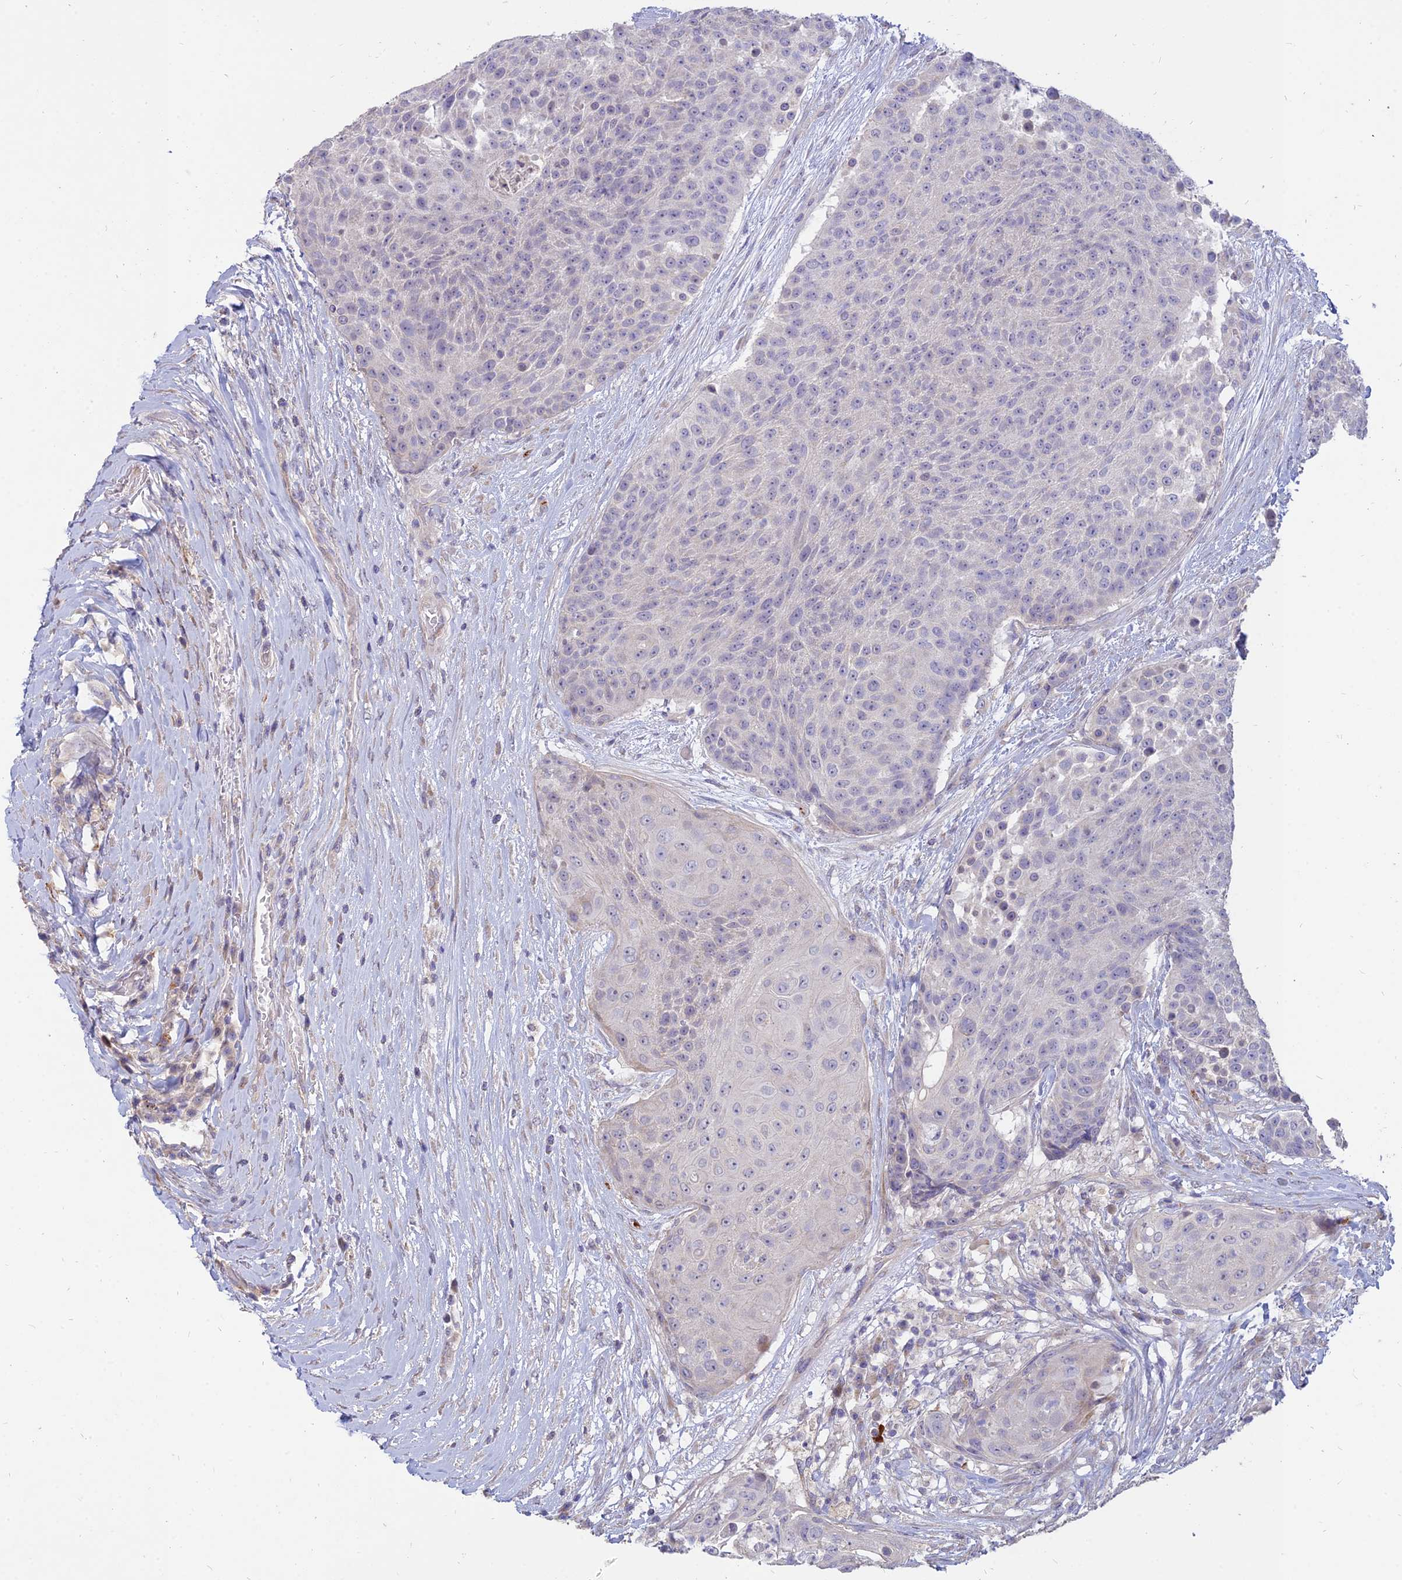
{"staining": {"intensity": "negative", "quantity": "none", "location": "none"}, "tissue": "urothelial cancer", "cell_type": "Tumor cells", "image_type": "cancer", "snomed": [{"axis": "morphology", "description": "Urothelial carcinoma, High grade"}, {"axis": "topography", "description": "Urinary bladder"}], "caption": "High-grade urothelial carcinoma stained for a protein using immunohistochemistry demonstrates no positivity tumor cells.", "gene": "ST3GAL6", "patient": {"sex": "female", "age": 63}}